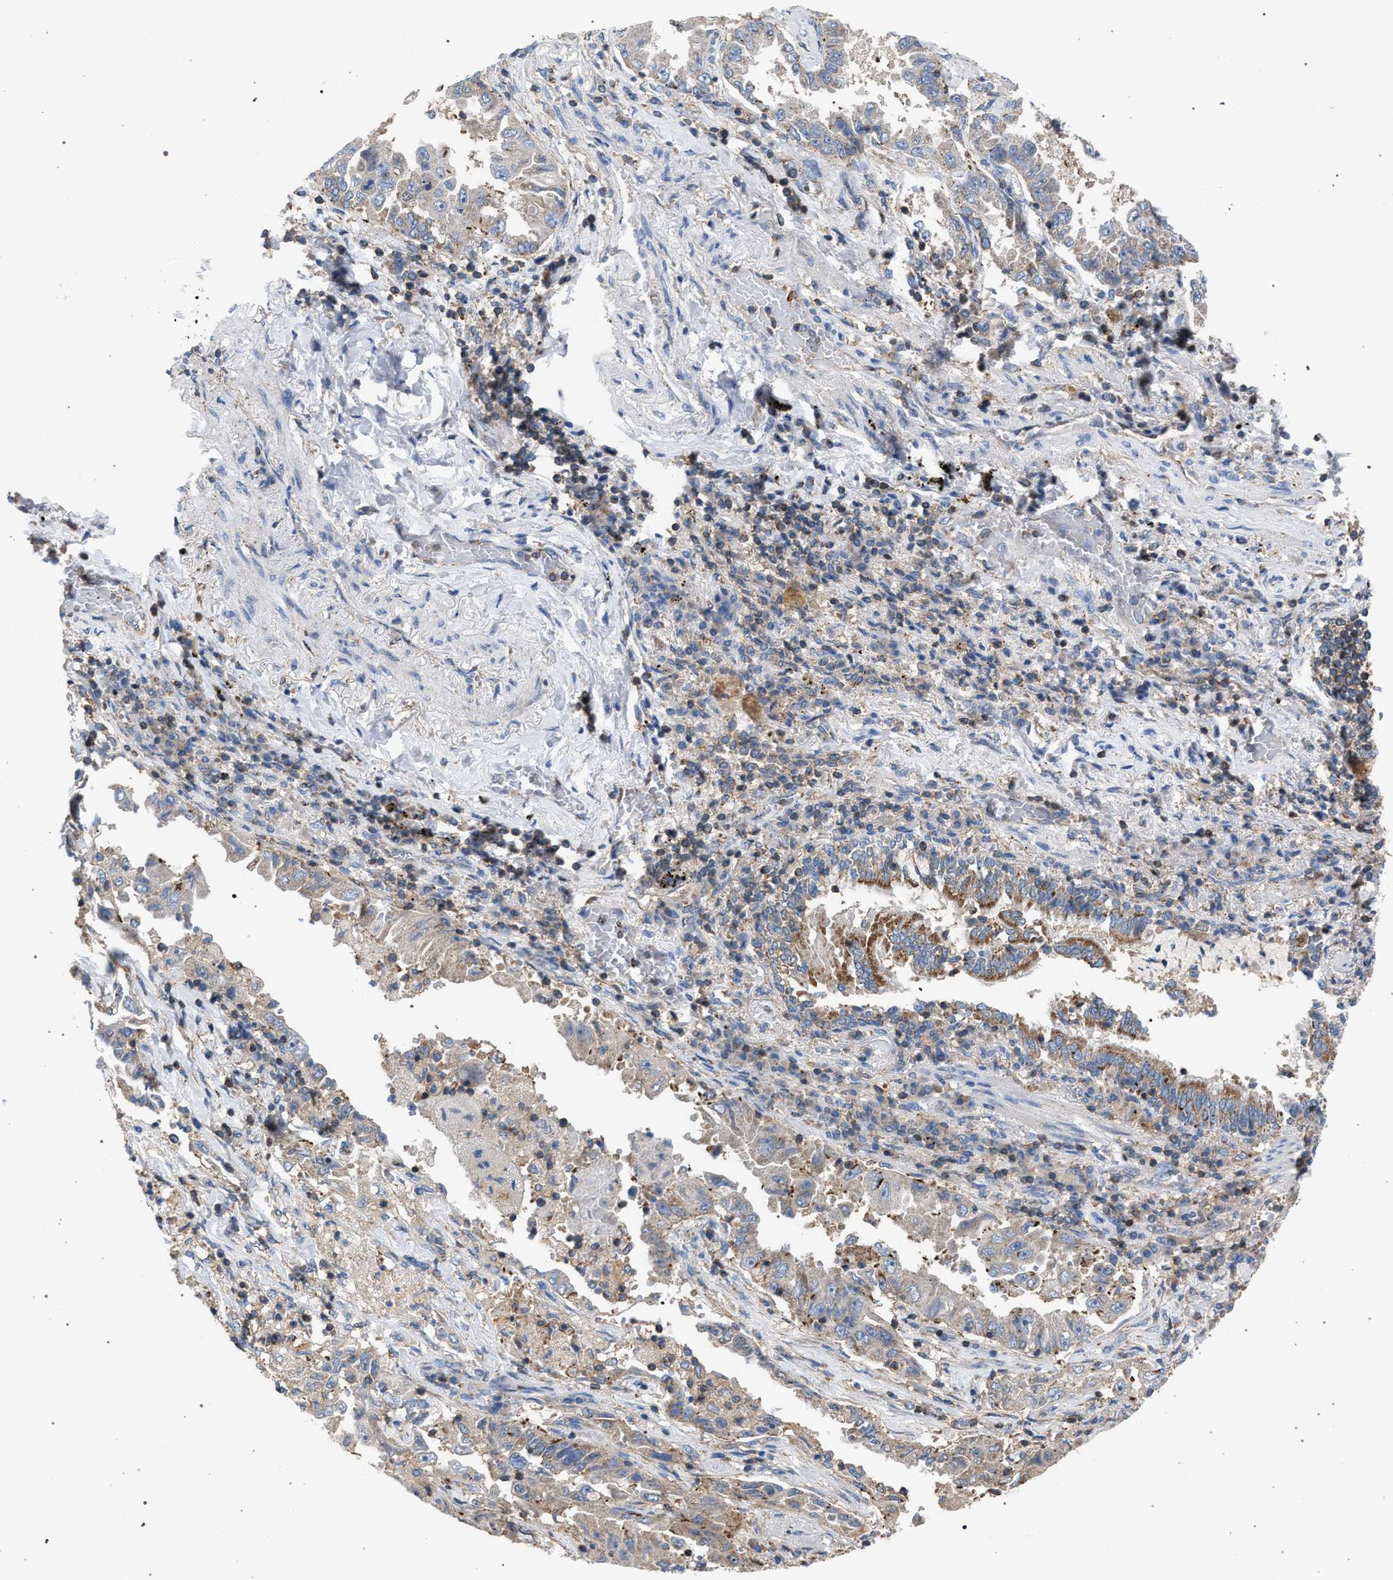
{"staining": {"intensity": "moderate", "quantity": "<25%", "location": "cytoplasmic/membranous"}, "tissue": "lung cancer", "cell_type": "Tumor cells", "image_type": "cancer", "snomed": [{"axis": "morphology", "description": "Adenocarcinoma, NOS"}, {"axis": "topography", "description": "Lung"}], "caption": "Immunohistochemical staining of lung cancer demonstrates low levels of moderate cytoplasmic/membranous expression in approximately <25% of tumor cells.", "gene": "VPS13A", "patient": {"sex": "female", "age": 51}}